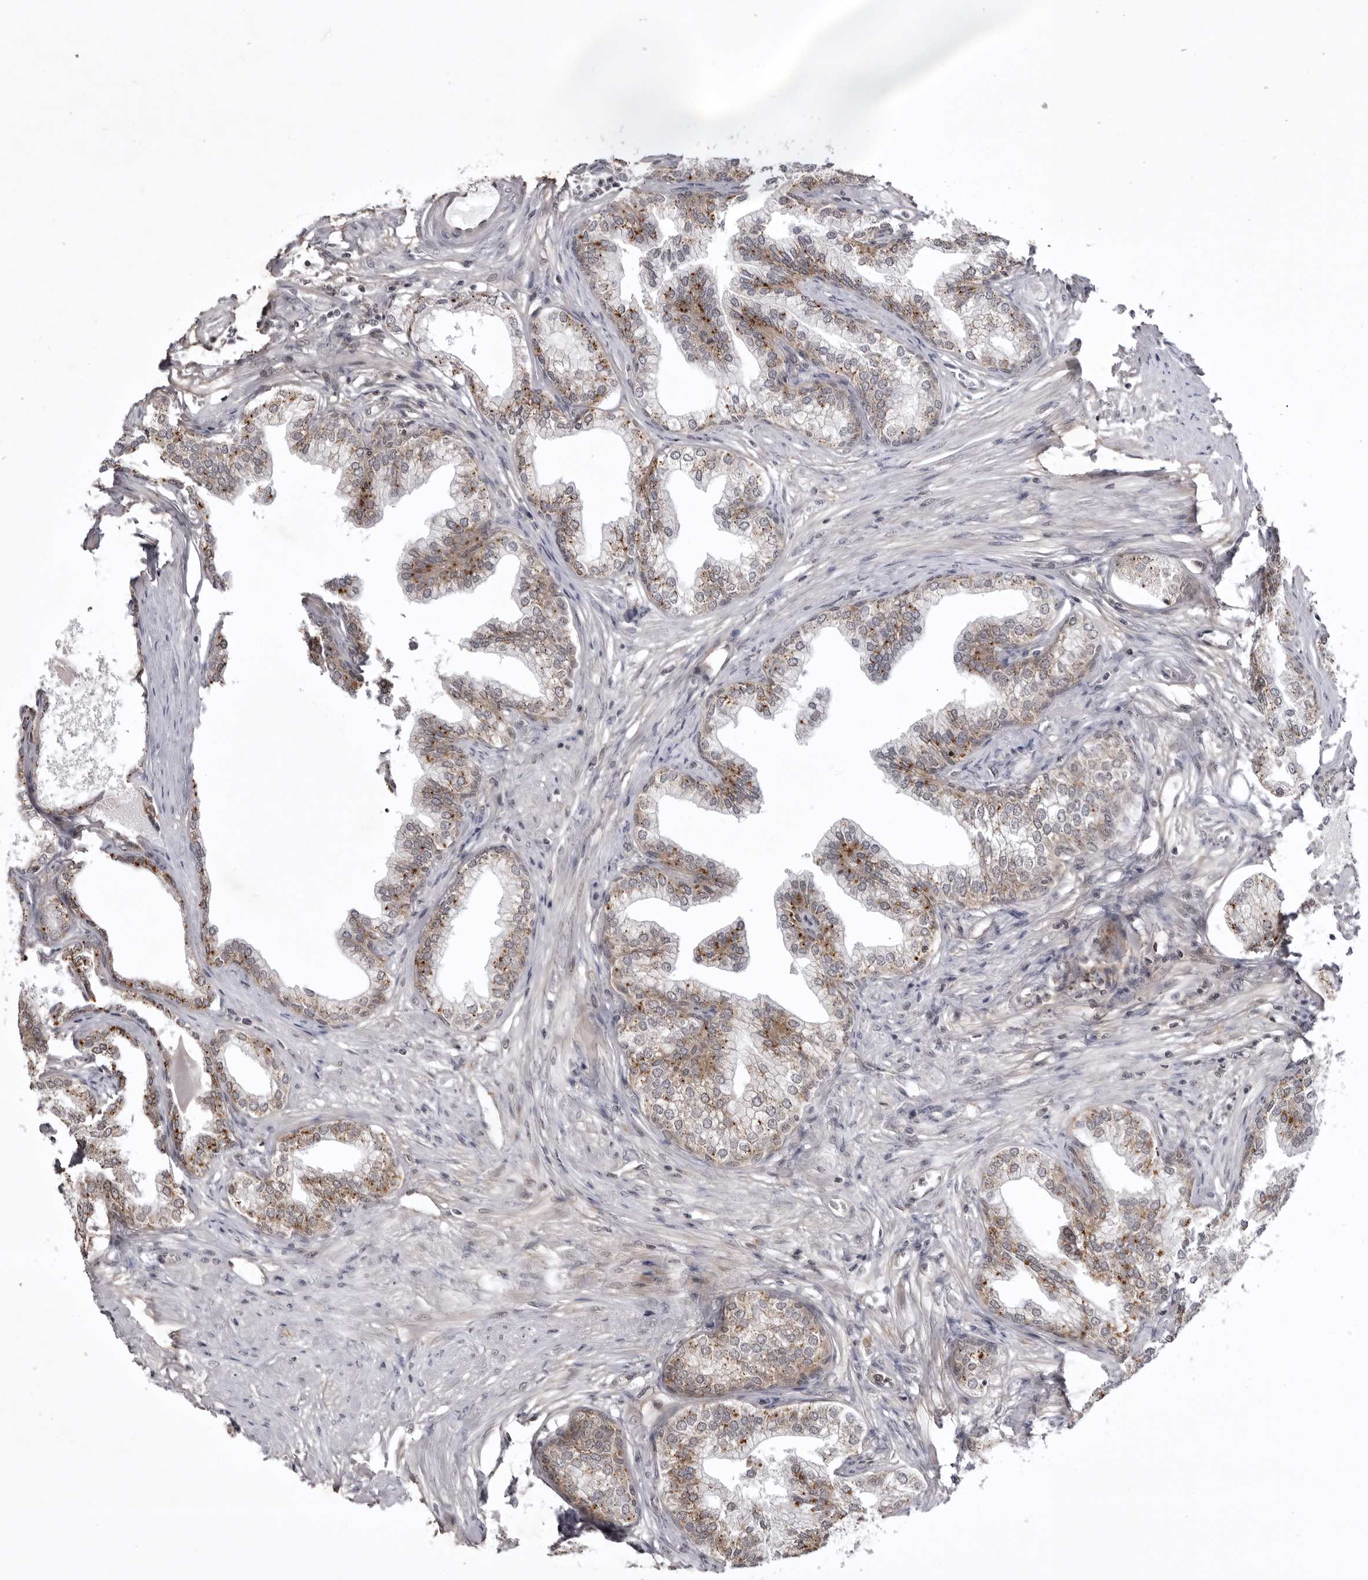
{"staining": {"intensity": "moderate", "quantity": "25%-75%", "location": "cytoplasmic/membranous"}, "tissue": "prostate", "cell_type": "Glandular cells", "image_type": "normal", "snomed": [{"axis": "morphology", "description": "Normal tissue, NOS"}, {"axis": "morphology", "description": "Urothelial carcinoma, Low grade"}, {"axis": "topography", "description": "Urinary bladder"}, {"axis": "topography", "description": "Prostate"}], "caption": "About 25%-75% of glandular cells in unremarkable prostate show moderate cytoplasmic/membranous protein expression as visualized by brown immunohistochemical staining.", "gene": "USP43", "patient": {"sex": "male", "age": 60}}